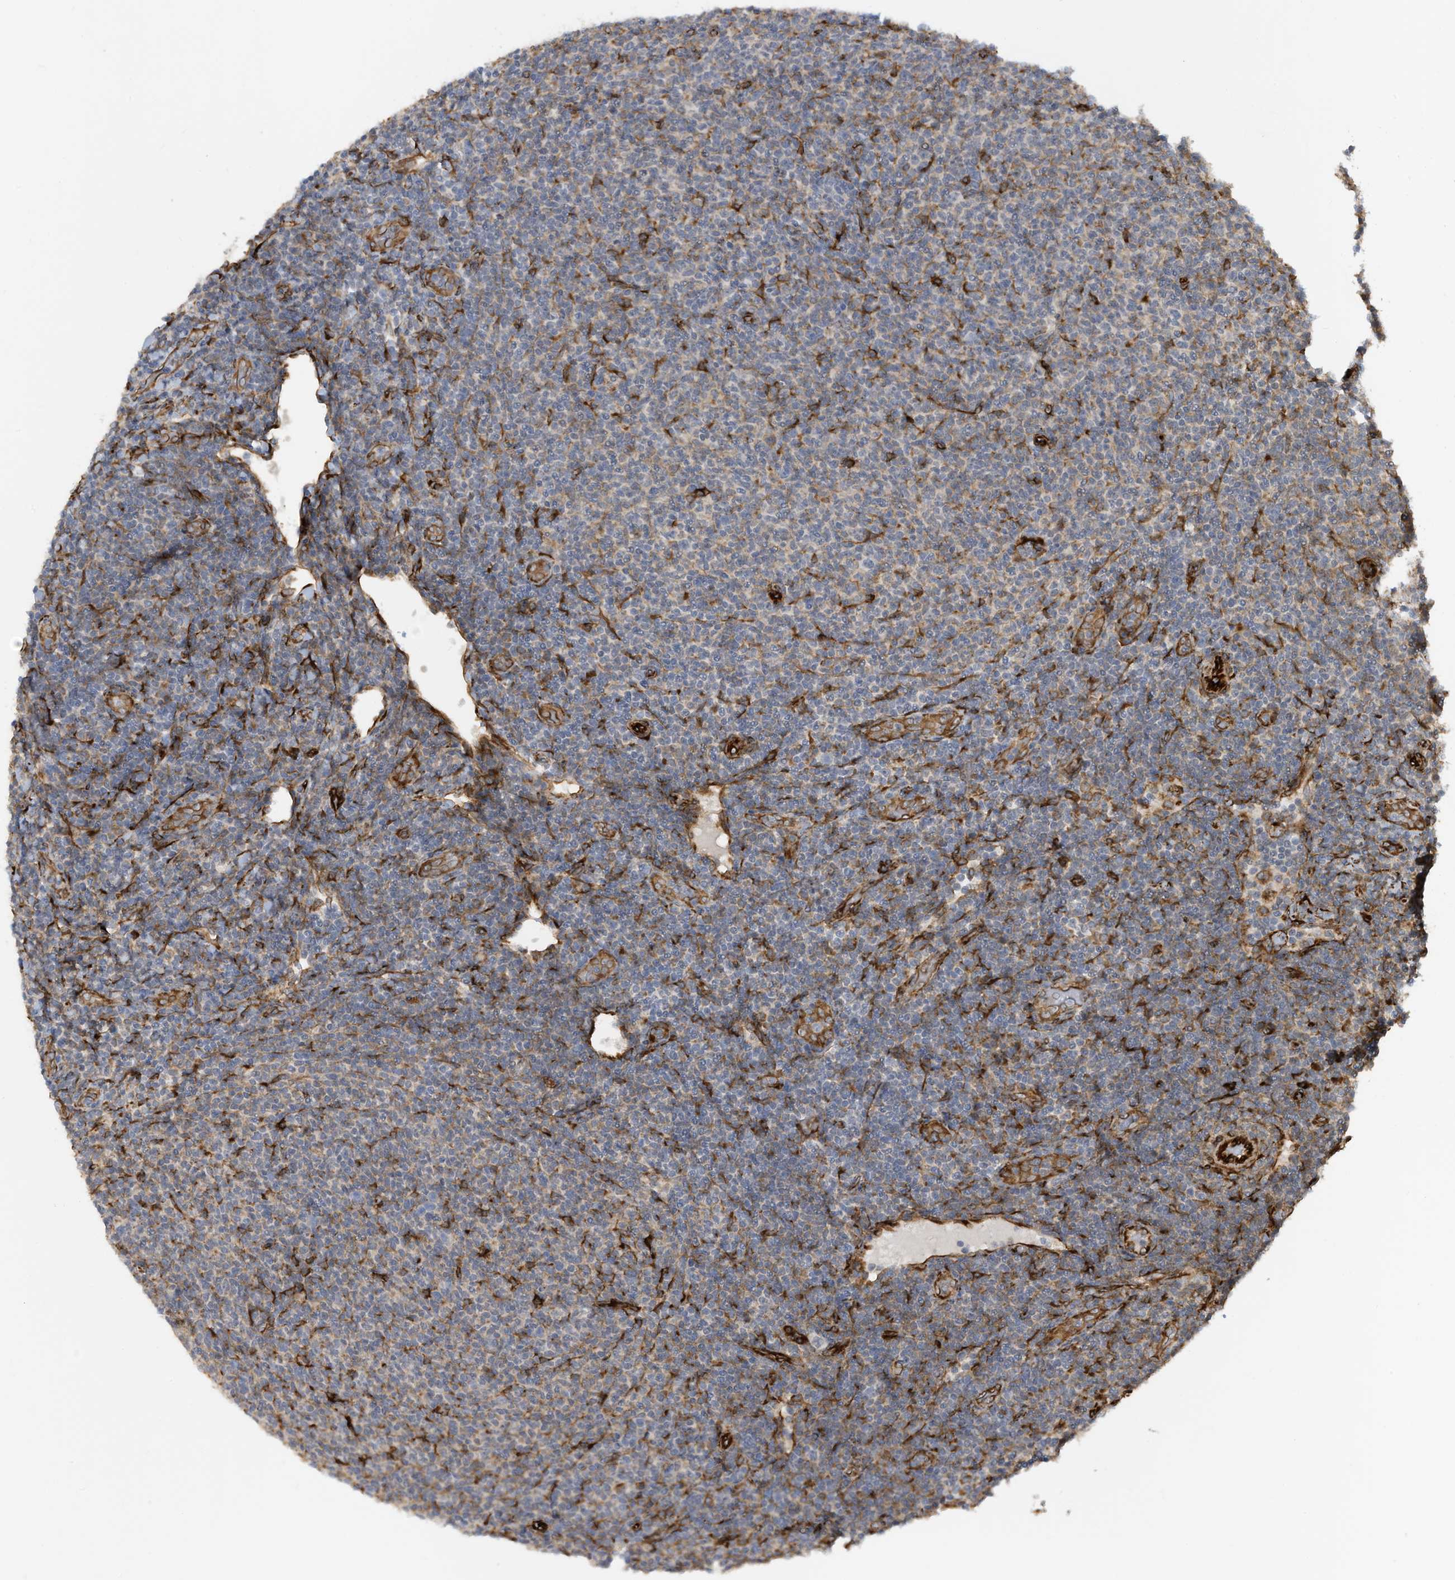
{"staining": {"intensity": "negative", "quantity": "none", "location": "none"}, "tissue": "lymphoma", "cell_type": "Tumor cells", "image_type": "cancer", "snomed": [{"axis": "morphology", "description": "Malignant lymphoma, non-Hodgkin's type, Low grade"}, {"axis": "topography", "description": "Lymph node"}], "caption": "Immunohistochemistry (IHC) photomicrograph of malignant lymphoma, non-Hodgkin's type (low-grade) stained for a protein (brown), which reveals no staining in tumor cells. (Immunohistochemistry, brightfield microscopy, high magnification).", "gene": "ZBTB45", "patient": {"sex": "male", "age": 66}}